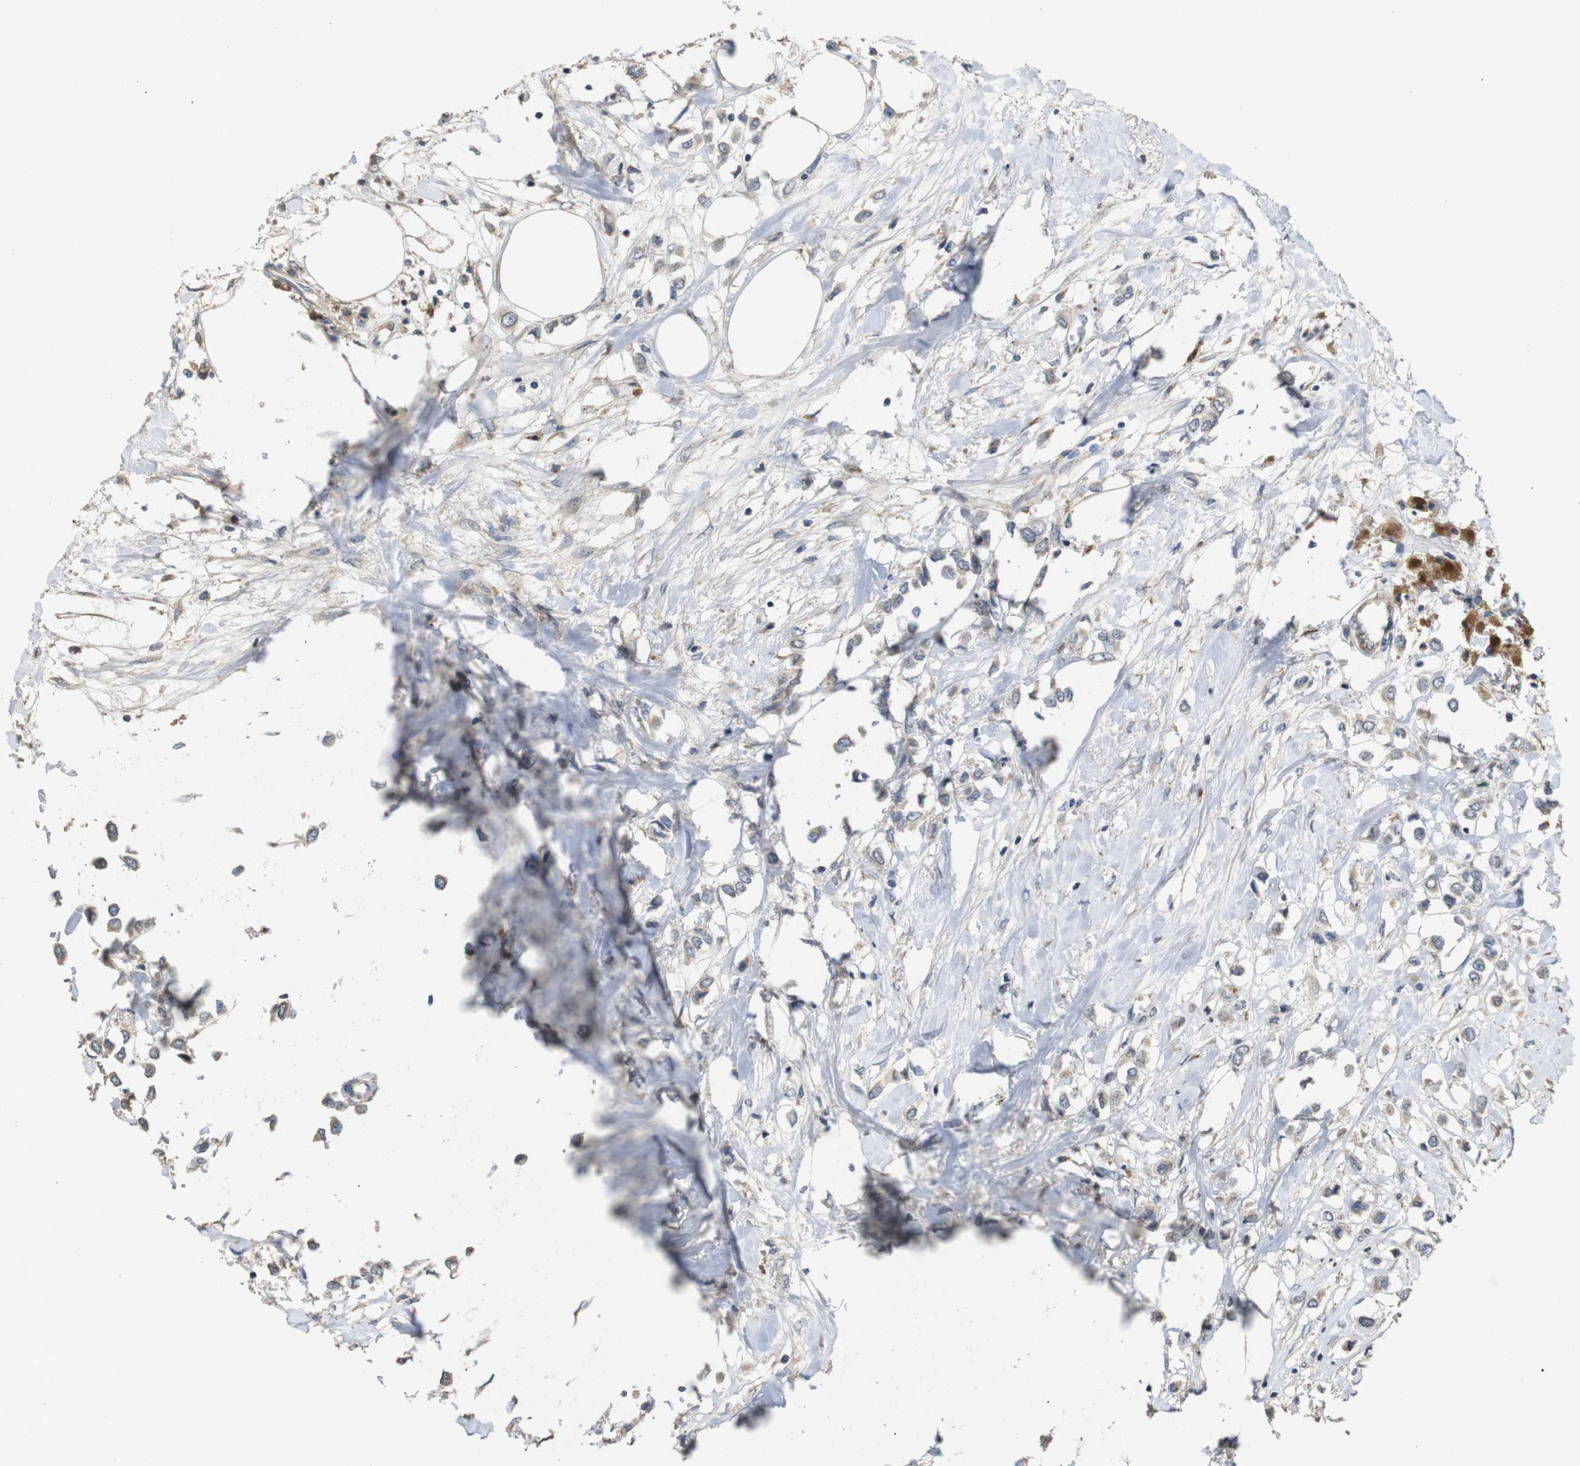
{"staining": {"intensity": "weak", "quantity": "25%-75%", "location": "cytoplasmic/membranous"}, "tissue": "breast cancer", "cell_type": "Tumor cells", "image_type": "cancer", "snomed": [{"axis": "morphology", "description": "Lobular carcinoma"}, {"axis": "topography", "description": "Breast"}], "caption": "Protein expression analysis of breast cancer reveals weak cytoplasmic/membranous staining in about 25%-75% of tumor cells.", "gene": "PCDHB10", "patient": {"sex": "female", "age": 51}}